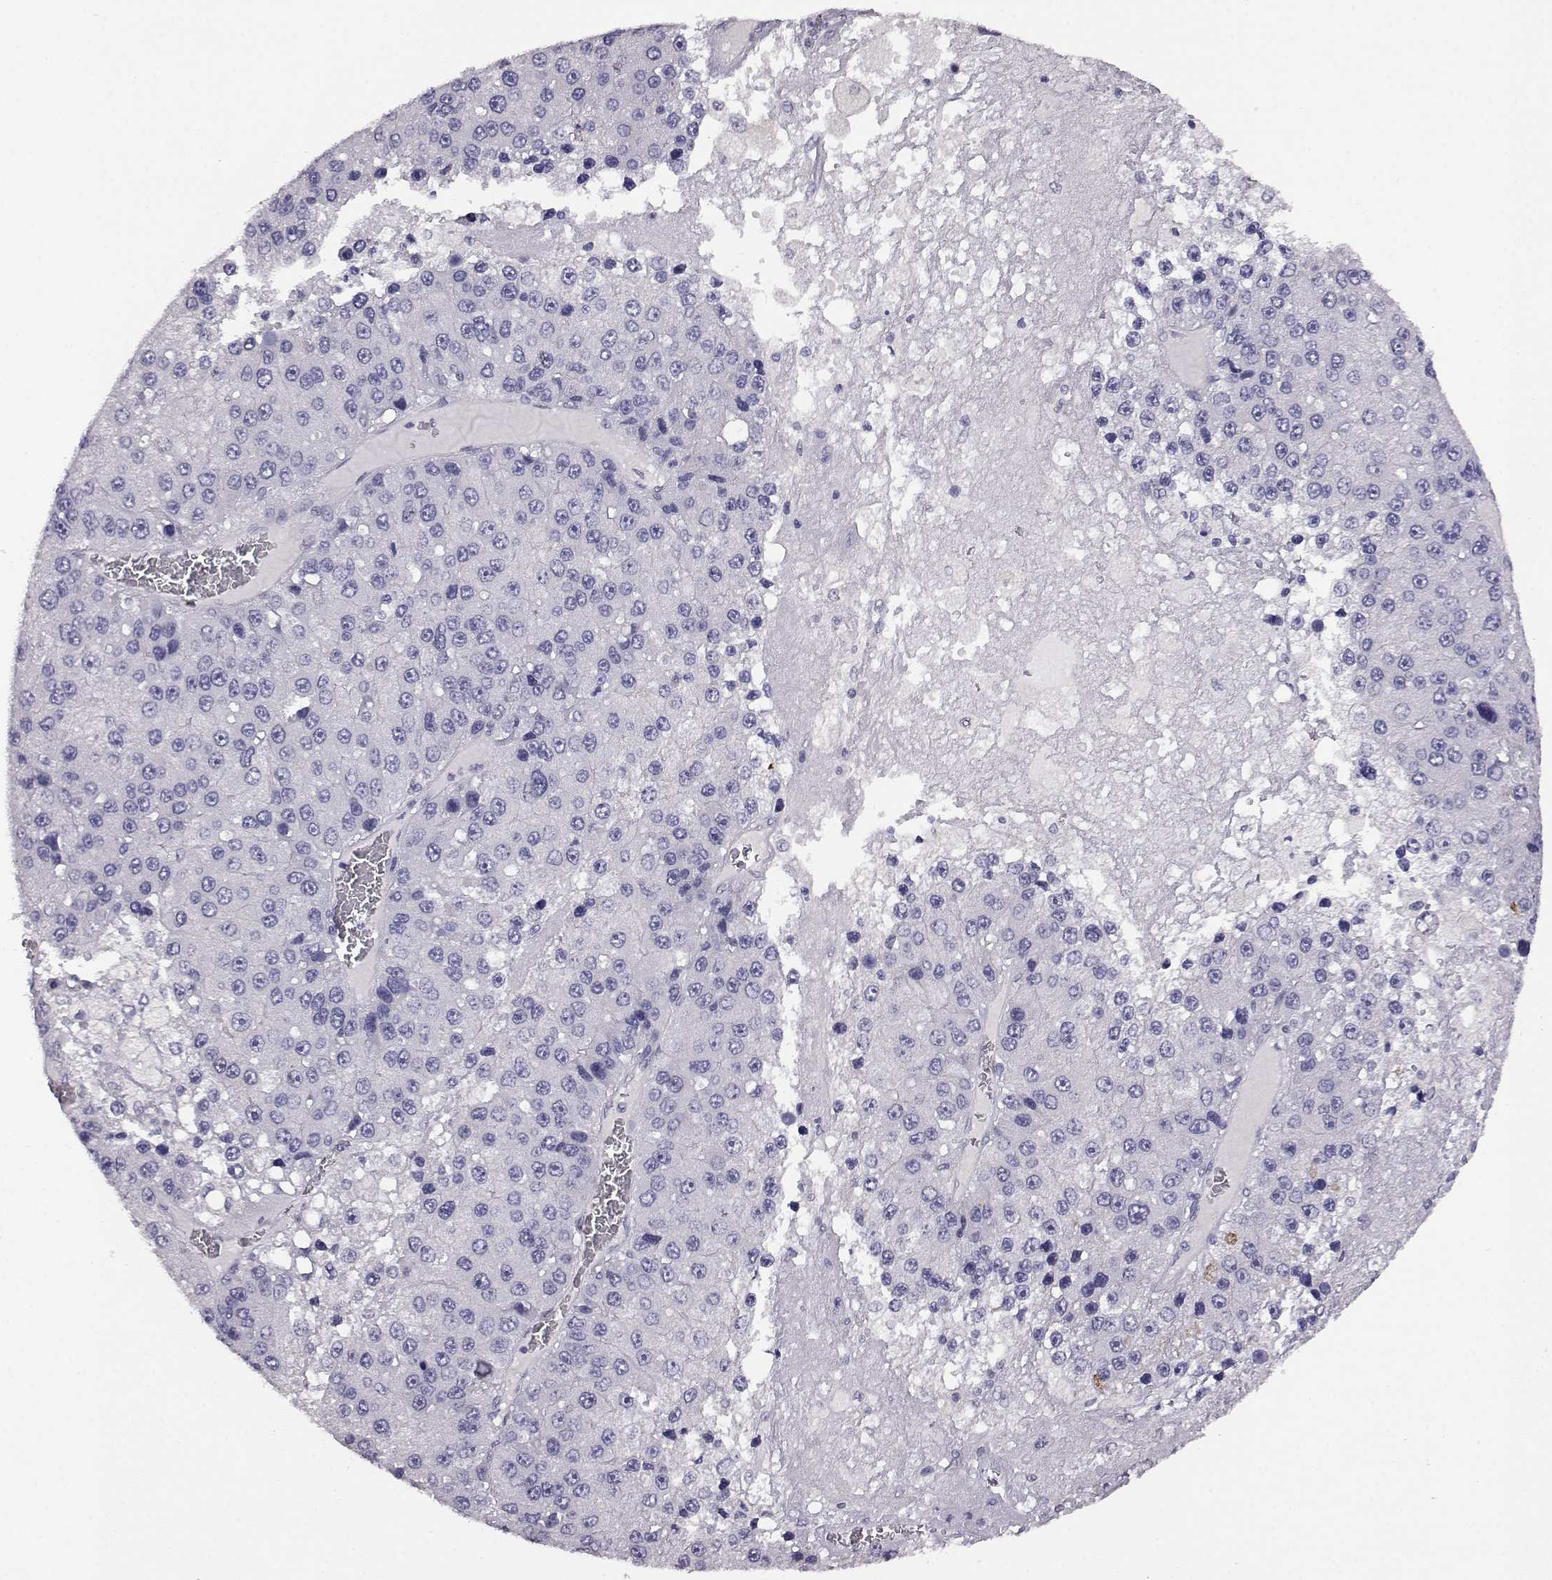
{"staining": {"intensity": "negative", "quantity": "none", "location": "none"}, "tissue": "liver cancer", "cell_type": "Tumor cells", "image_type": "cancer", "snomed": [{"axis": "morphology", "description": "Carcinoma, Hepatocellular, NOS"}, {"axis": "topography", "description": "Liver"}], "caption": "High magnification brightfield microscopy of liver cancer stained with DAB (3,3'-diaminobenzidine) (brown) and counterstained with hematoxylin (blue): tumor cells show no significant expression.", "gene": "AKR1B1", "patient": {"sex": "female", "age": 73}}